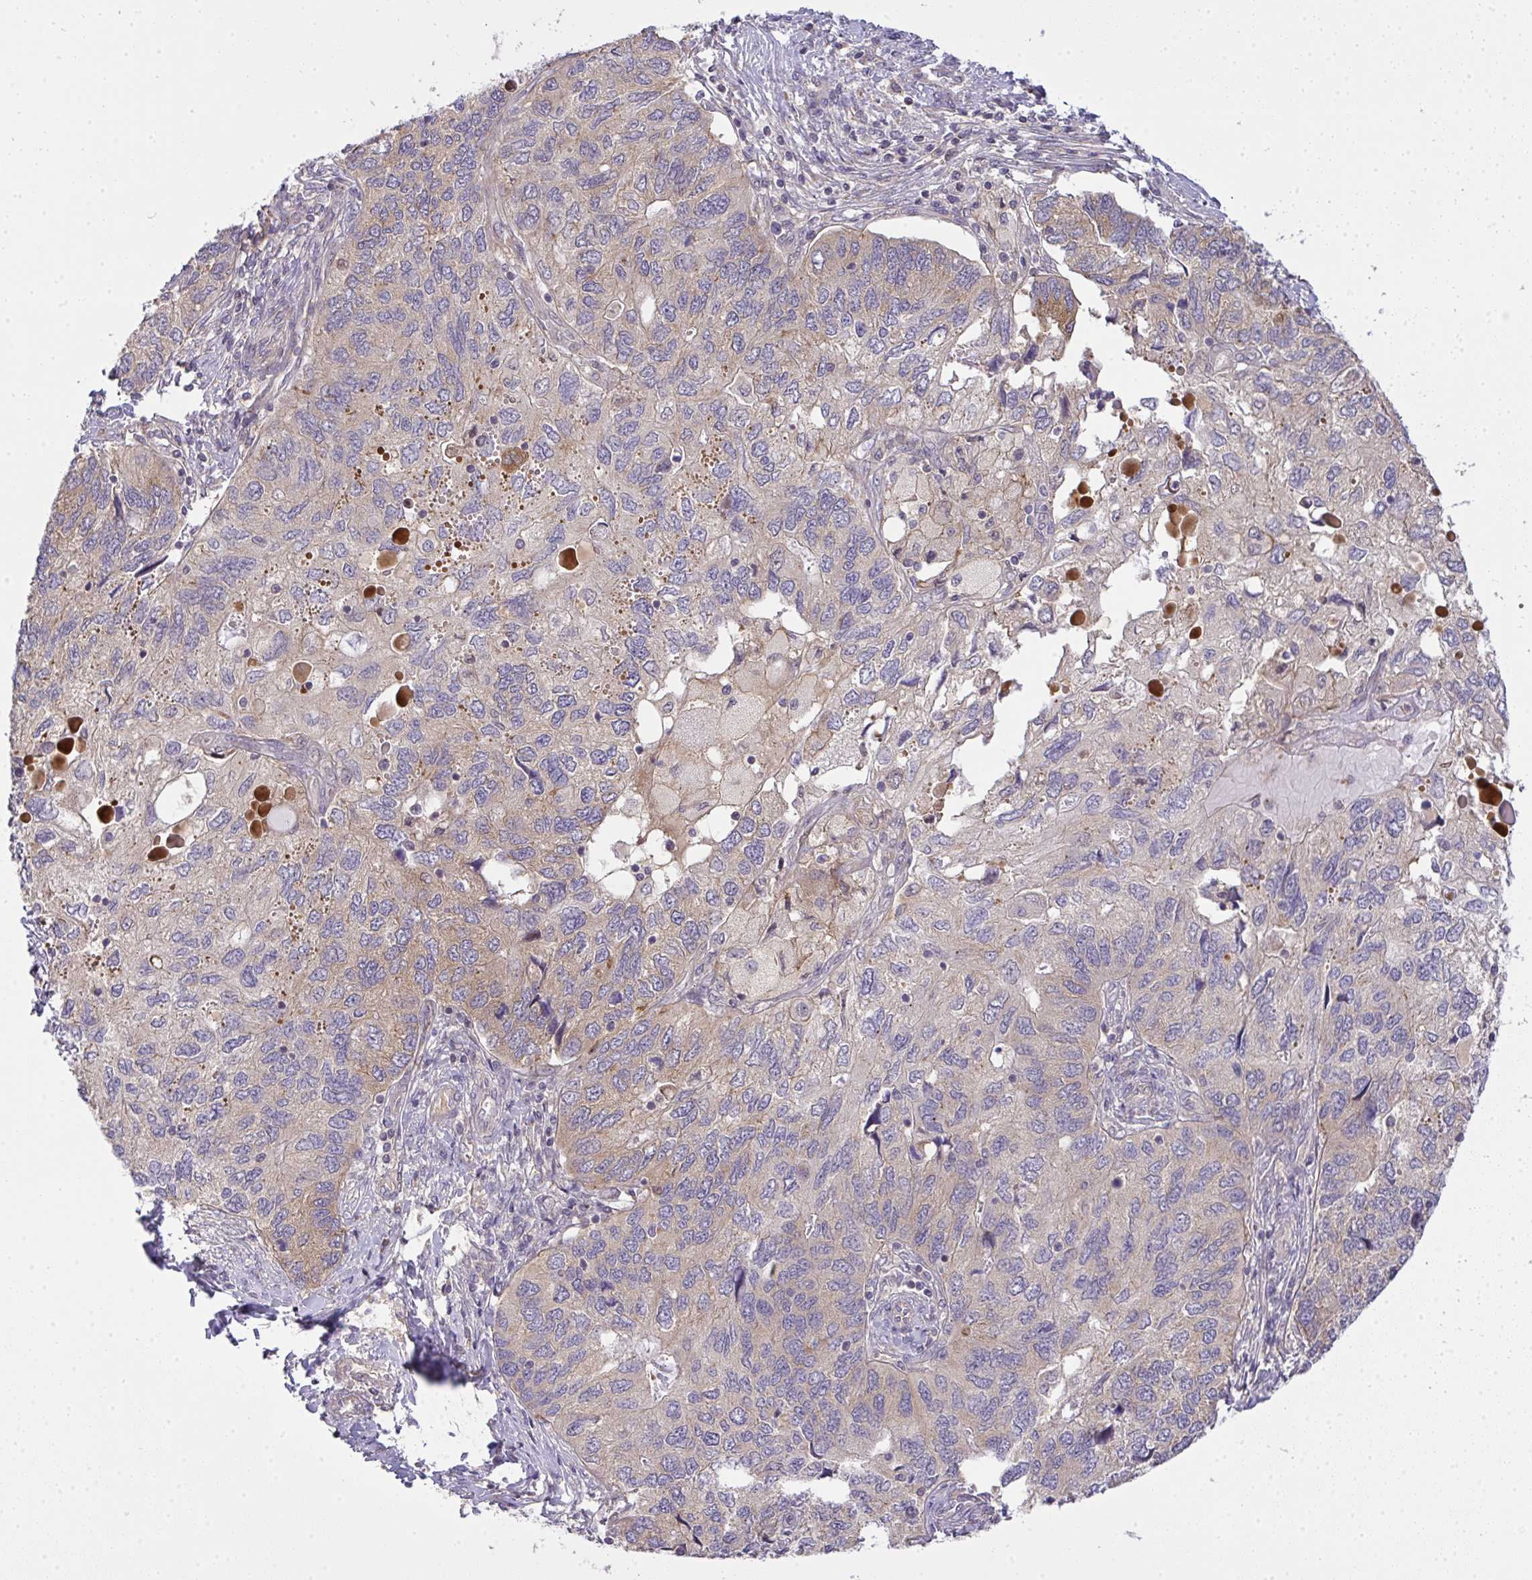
{"staining": {"intensity": "weak", "quantity": "<25%", "location": "cytoplasmic/membranous"}, "tissue": "endometrial cancer", "cell_type": "Tumor cells", "image_type": "cancer", "snomed": [{"axis": "morphology", "description": "Carcinoma, NOS"}, {"axis": "topography", "description": "Uterus"}], "caption": "Carcinoma (endometrial) stained for a protein using IHC displays no staining tumor cells.", "gene": "SLC9A6", "patient": {"sex": "female", "age": 76}}